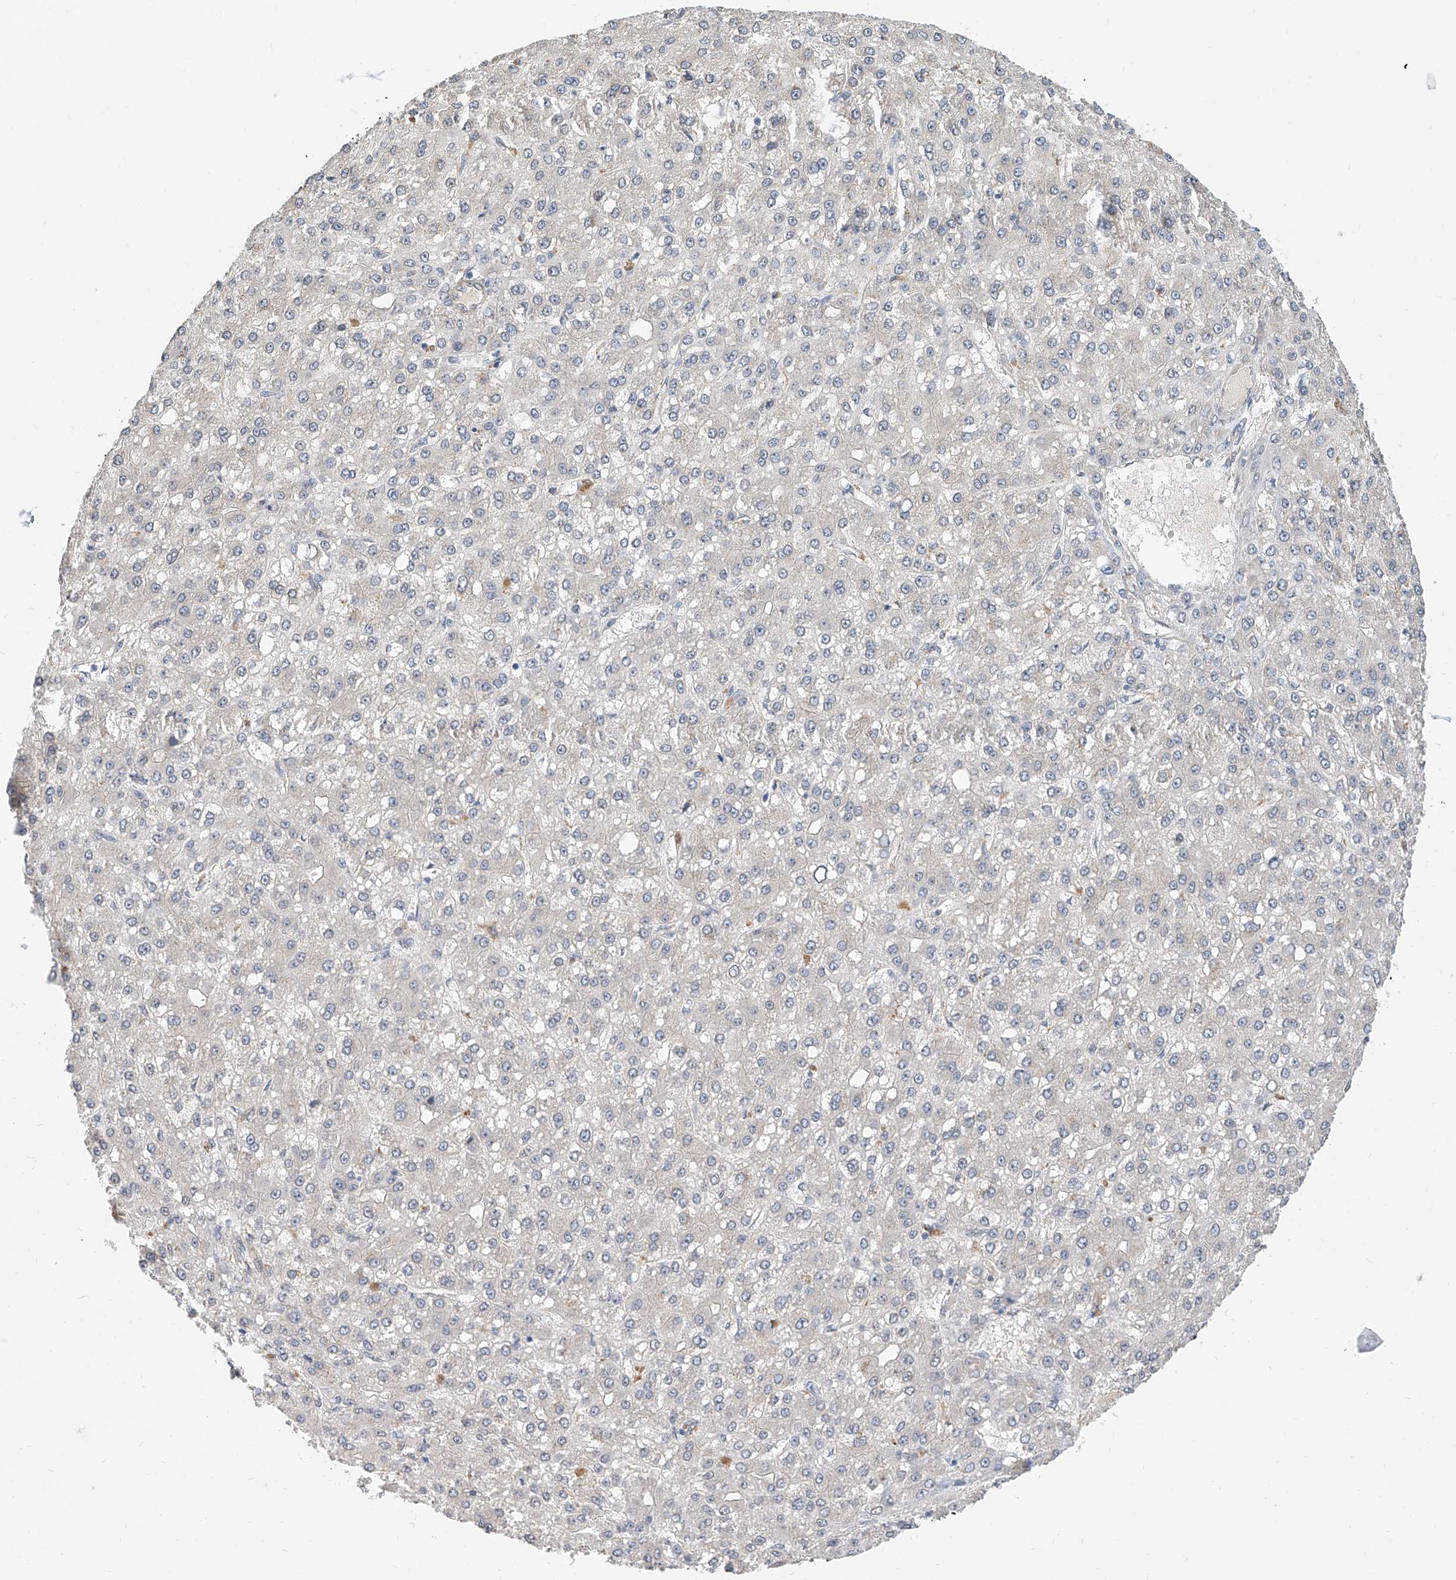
{"staining": {"intensity": "negative", "quantity": "none", "location": "none"}, "tissue": "liver cancer", "cell_type": "Tumor cells", "image_type": "cancer", "snomed": [{"axis": "morphology", "description": "Carcinoma, Hepatocellular, NOS"}, {"axis": "topography", "description": "Liver"}], "caption": "Immunohistochemistry of hepatocellular carcinoma (liver) shows no staining in tumor cells. (Immunohistochemistry, brightfield microscopy, high magnification).", "gene": "MAGEE2", "patient": {"sex": "male", "age": 67}}